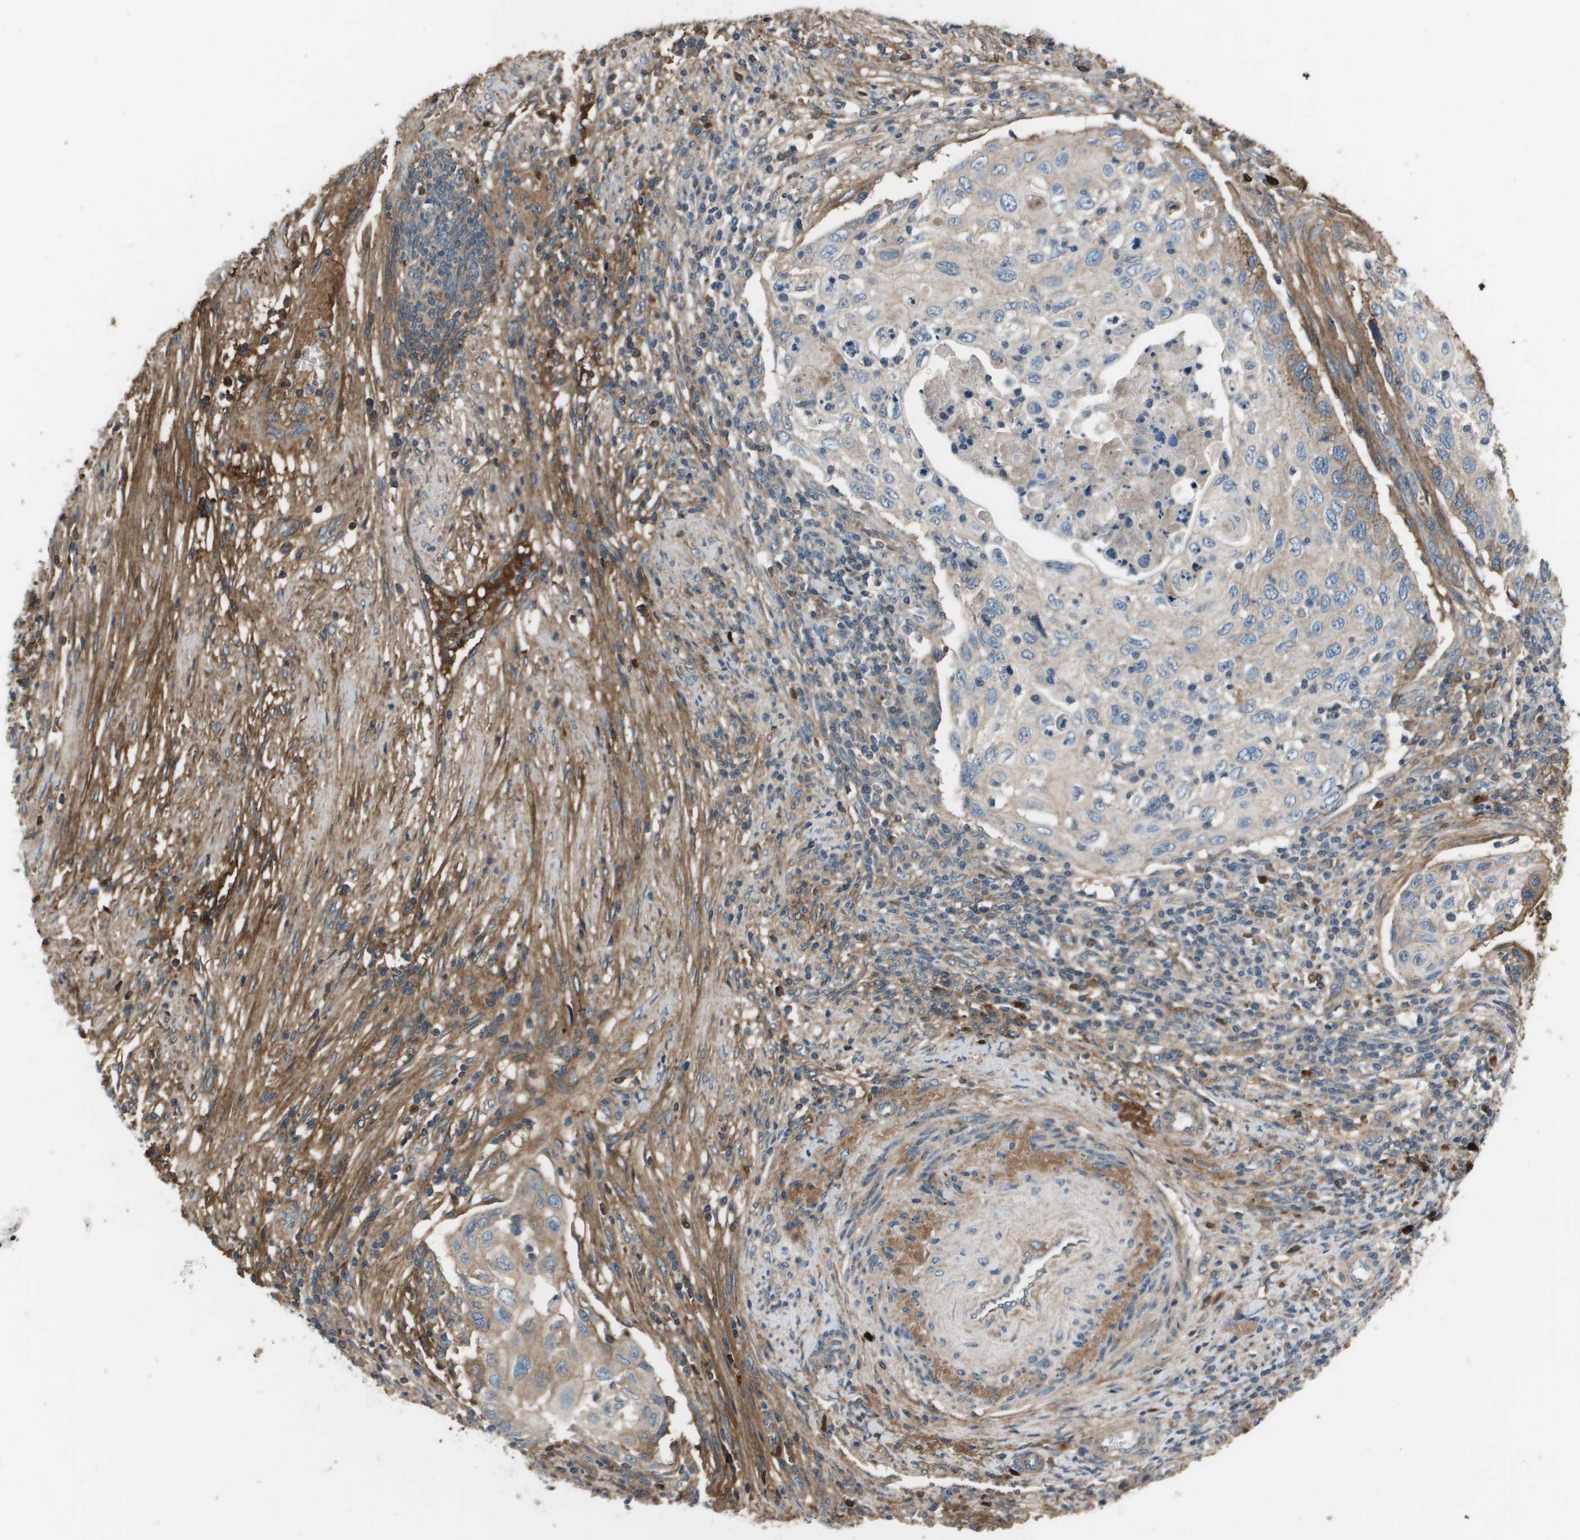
{"staining": {"intensity": "moderate", "quantity": "<25%", "location": "cytoplasmic/membranous"}, "tissue": "cervical cancer", "cell_type": "Tumor cells", "image_type": "cancer", "snomed": [{"axis": "morphology", "description": "Squamous cell carcinoma, NOS"}, {"axis": "topography", "description": "Cervix"}], "caption": "Immunohistochemical staining of squamous cell carcinoma (cervical) displays moderate cytoplasmic/membranous protein positivity in about <25% of tumor cells.", "gene": "PCOLCE", "patient": {"sex": "female", "age": 70}}